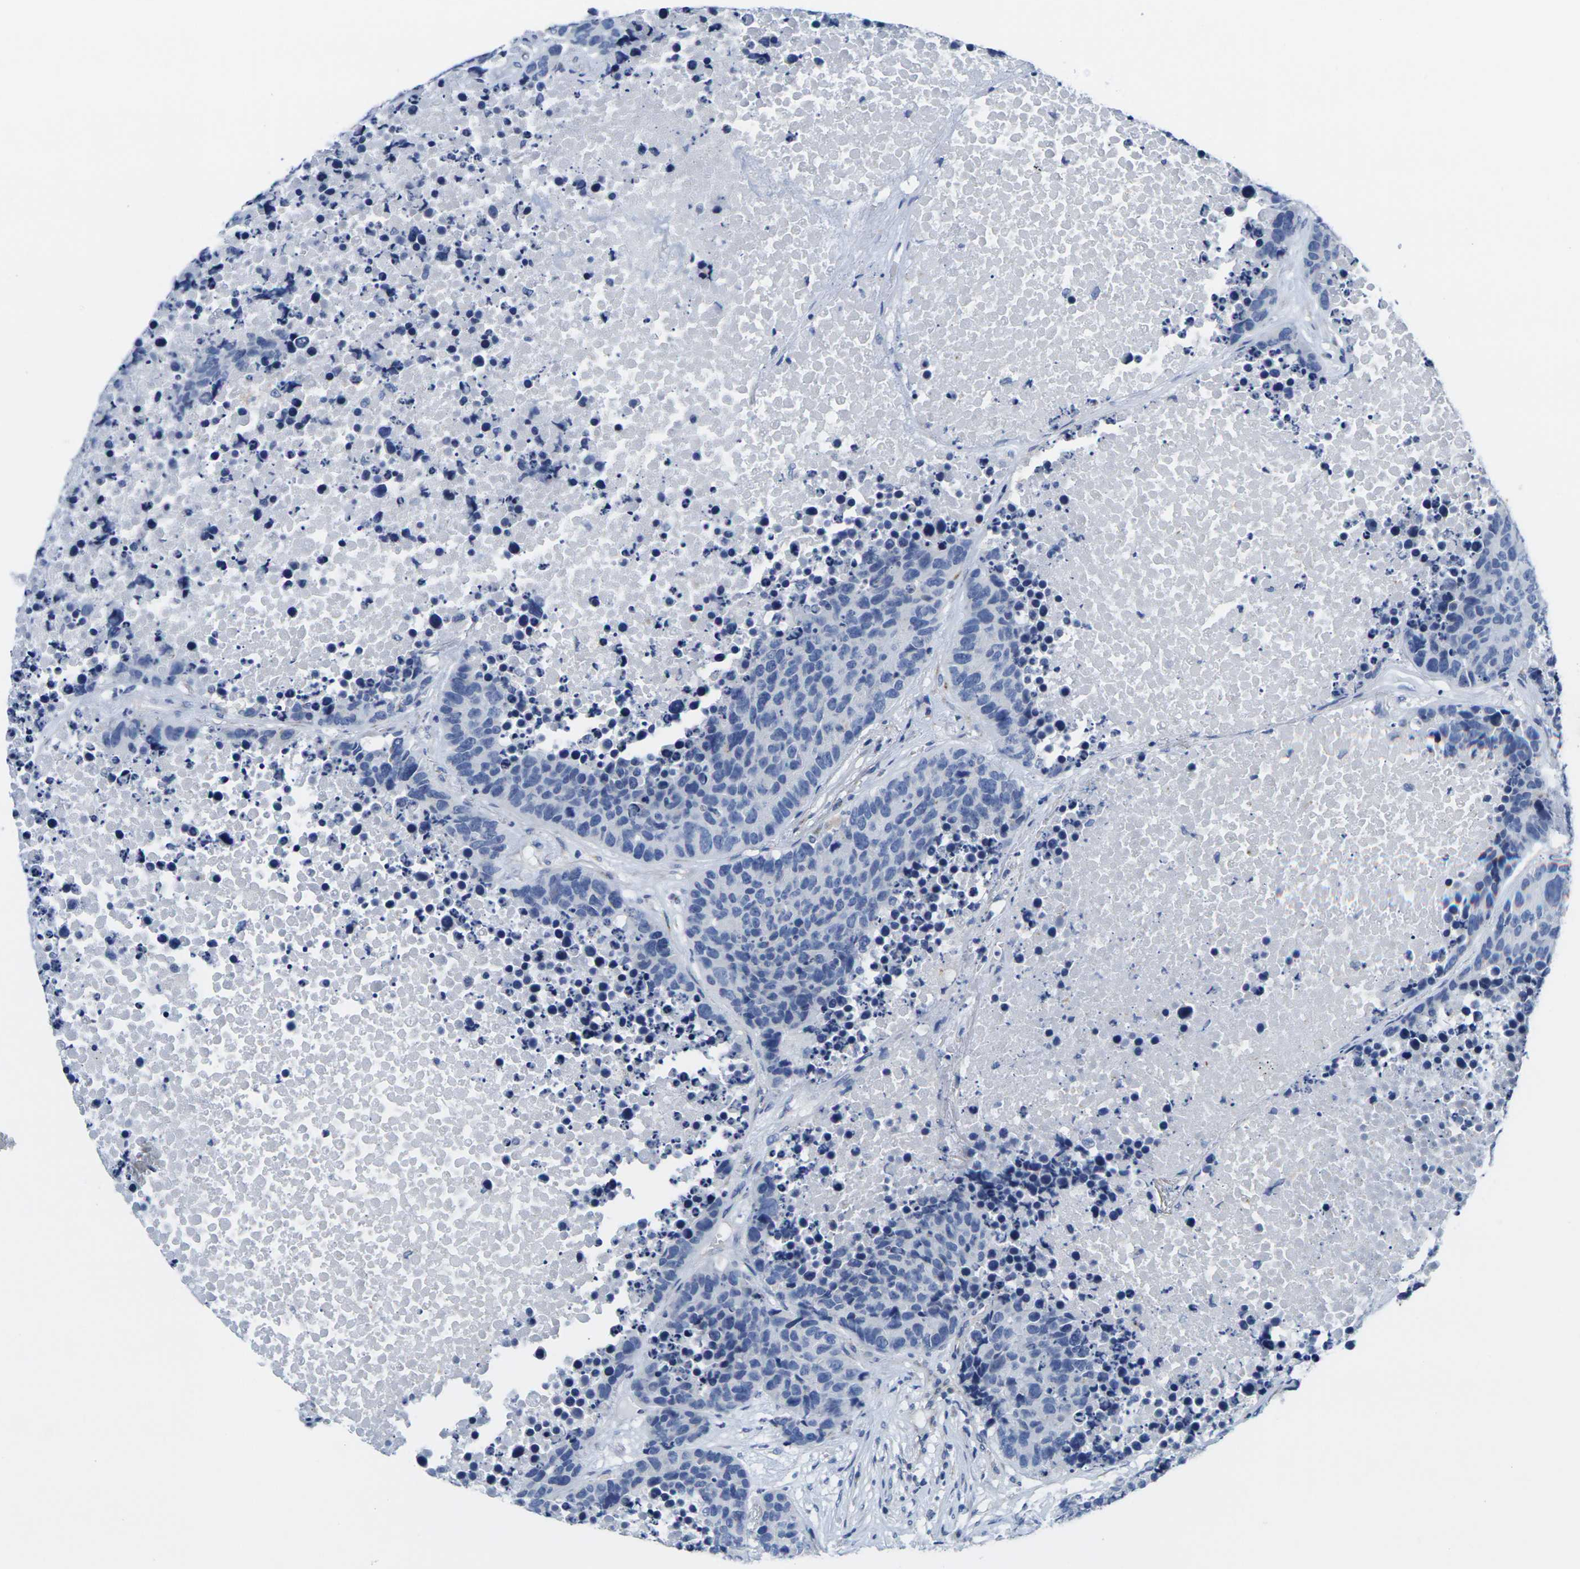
{"staining": {"intensity": "negative", "quantity": "none", "location": "none"}, "tissue": "carcinoid", "cell_type": "Tumor cells", "image_type": "cancer", "snomed": [{"axis": "morphology", "description": "Carcinoid, malignant, NOS"}, {"axis": "topography", "description": "Lung"}], "caption": "Immunohistochemical staining of malignant carcinoid exhibits no significant staining in tumor cells.", "gene": "CRK", "patient": {"sex": "male", "age": 60}}